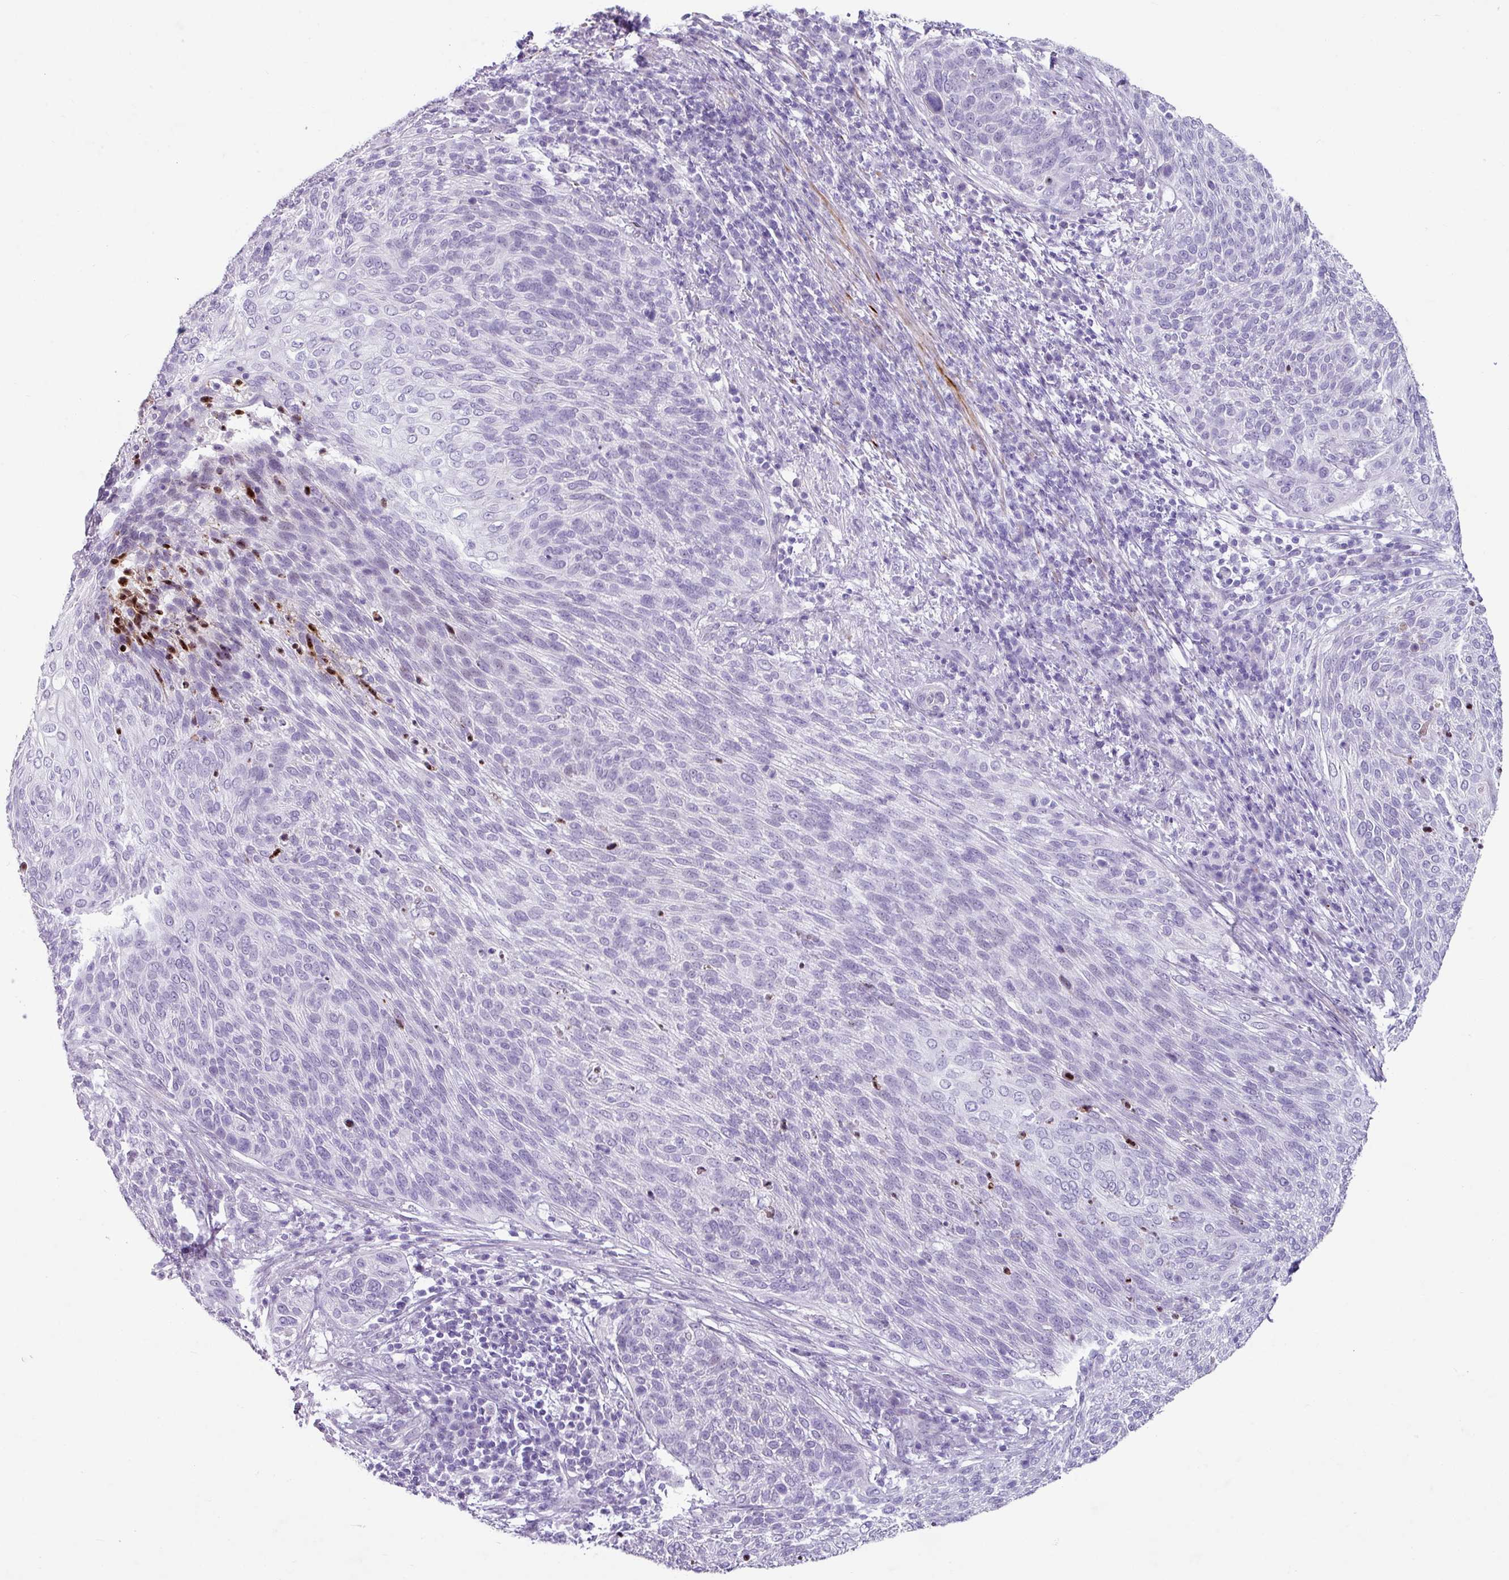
{"staining": {"intensity": "negative", "quantity": "none", "location": "none"}, "tissue": "cervical cancer", "cell_type": "Tumor cells", "image_type": "cancer", "snomed": [{"axis": "morphology", "description": "Squamous cell carcinoma, NOS"}, {"axis": "topography", "description": "Cervix"}], "caption": "Tumor cells are negative for brown protein staining in squamous cell carcinoma (cervical).", "gene": "TRA2A", "patient": {"sex": "female", "age": 31}}